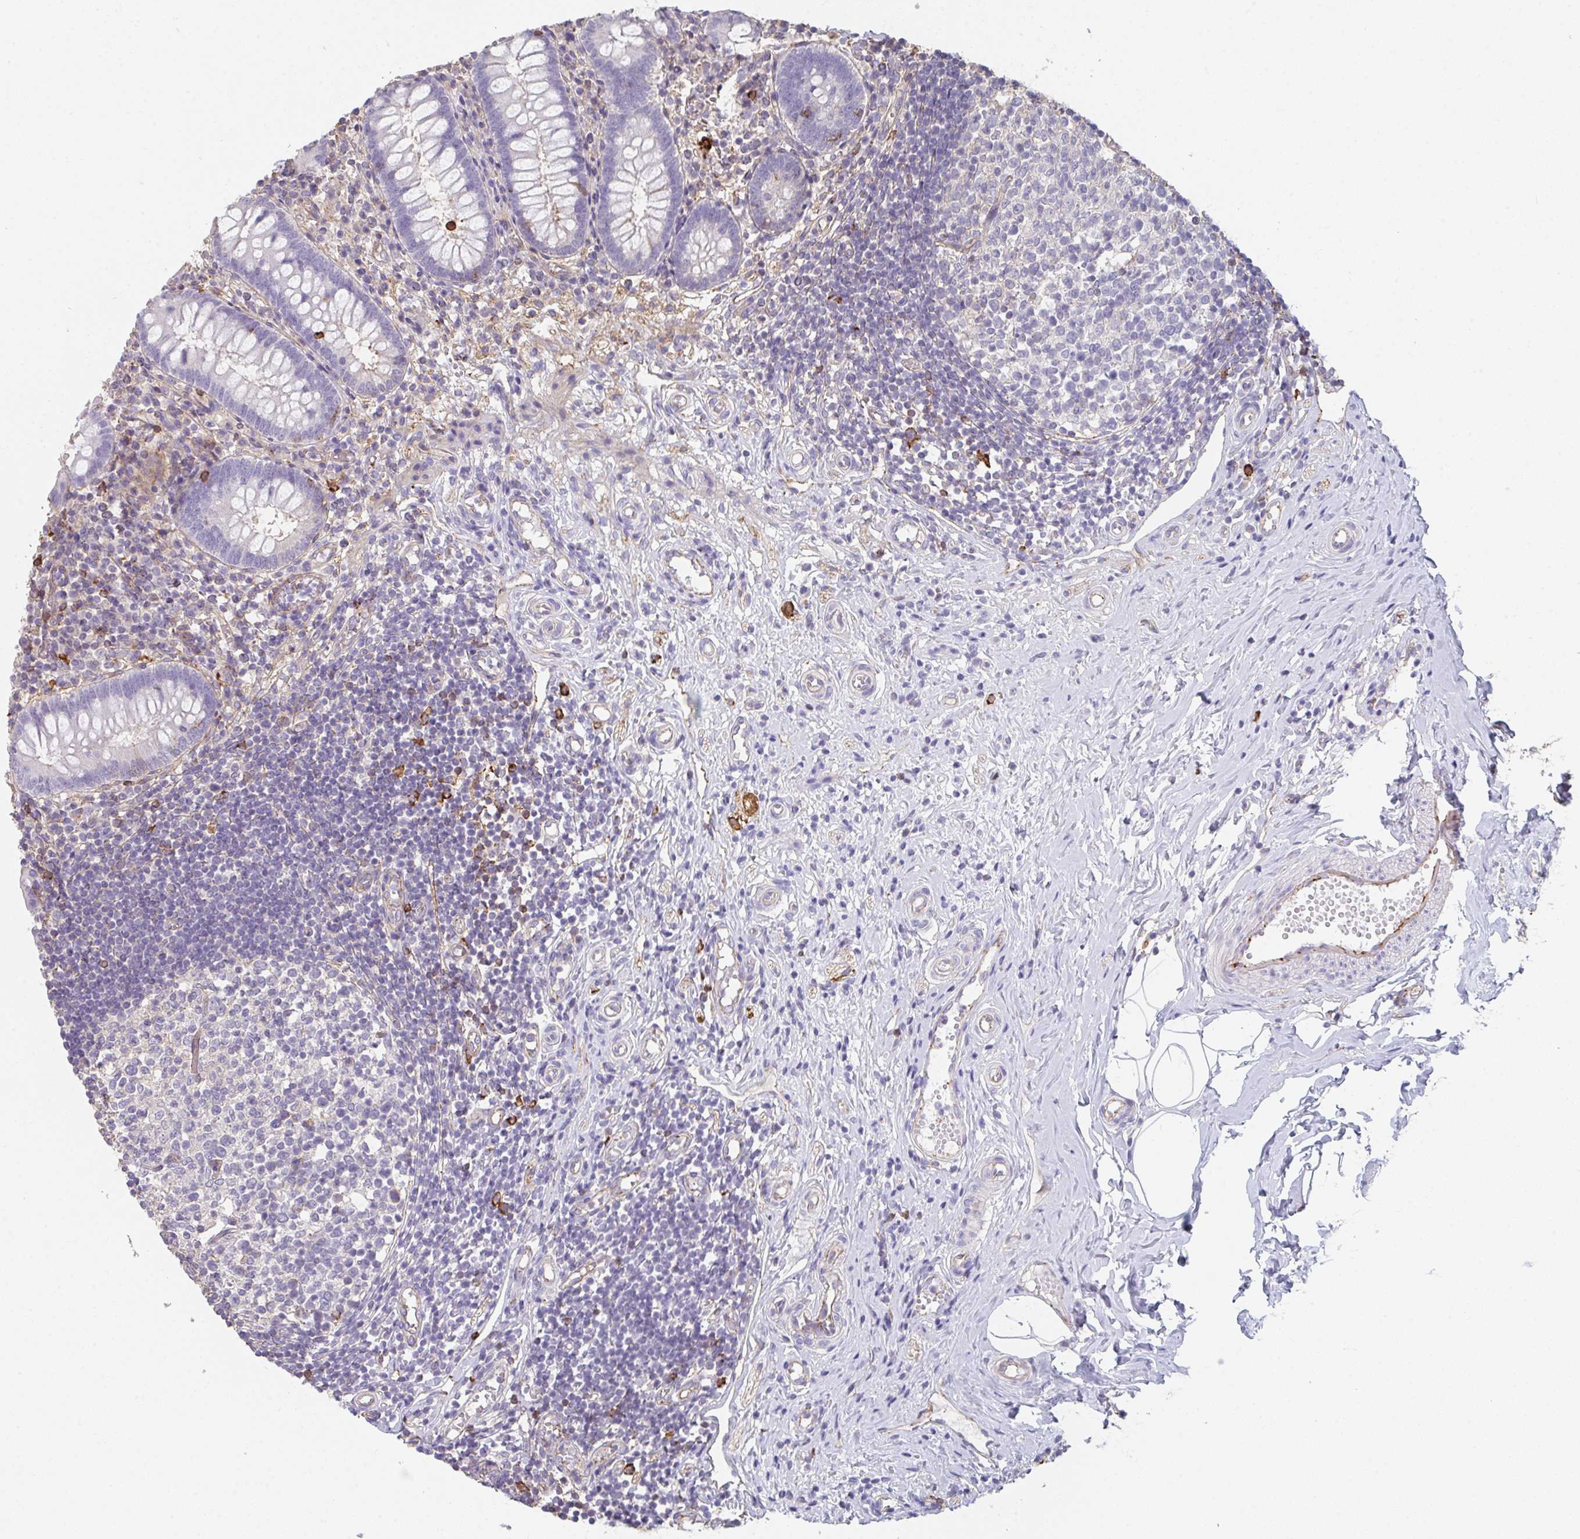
{"staining": {"intensity": "negative", "quantity": "none", "location": "none"}, "tissue": "appendix", "cell_type": "Glandular cells", "image_type": "normal", "snomed": [{"axis": "morphology", "description": "Normal tissue, NOS"}, {"axis": "topography", "description": "Appendix"}], "caption": "Immunohistochemistry photomicrograph of benign appendix: human appendix stained with DAB (3,3'-diaminobenzidine) exhibits no significant protein expression in glandular cells. The staining was performed using DAB (3,3'-diaminobenzidine) to visualize the protein expression in brown, while the nuclei were stained in blue with hematoxylin (Magnification: 20x).", "gene": "DBN1", "patient": {"sex": "female", "age": 17}}